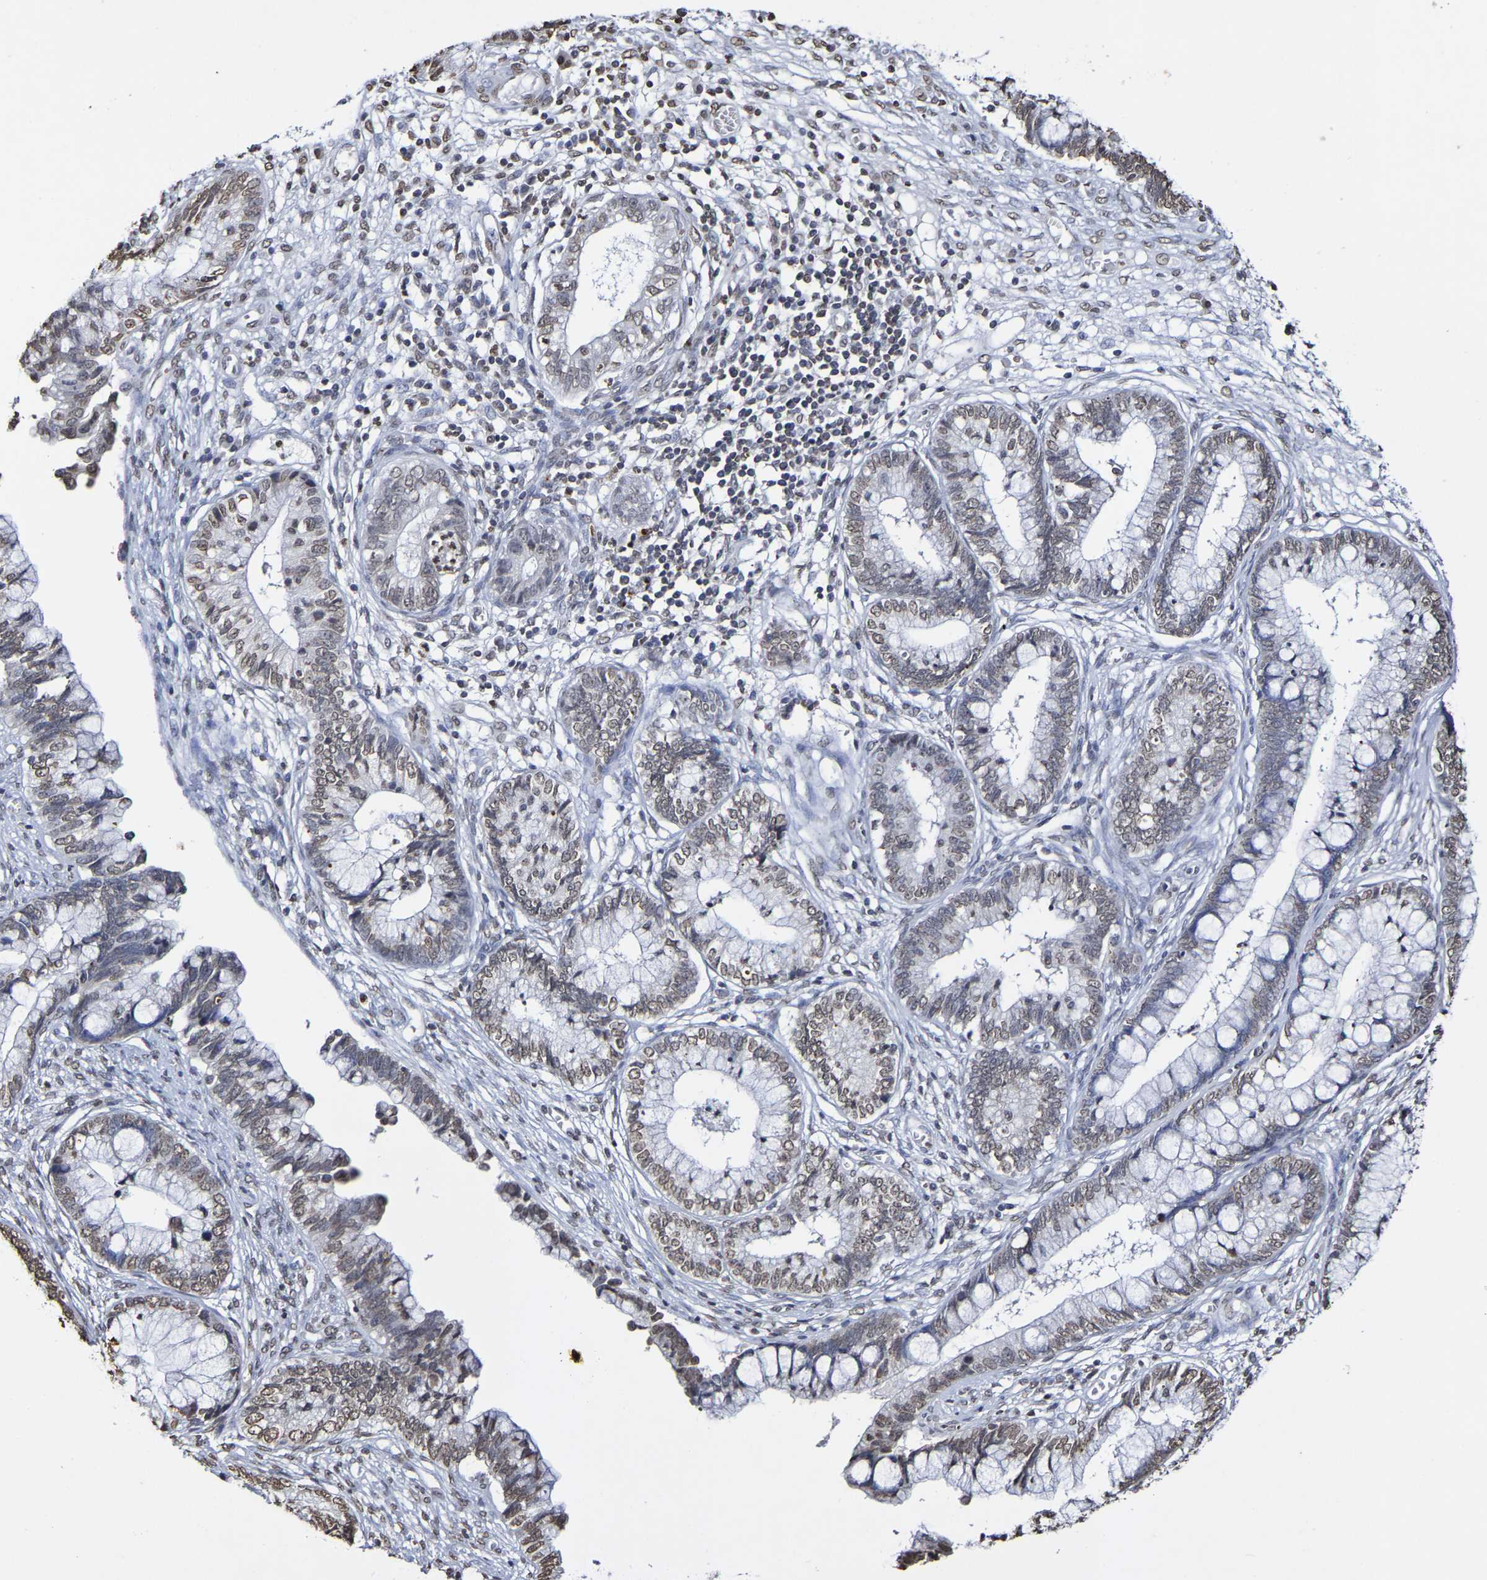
{"staining": {"intensity": "weak", "quantity": "25%-75%", "location": "nuclear"}, "tissue": "cervical cancer", "cell_type": "Tumor cells", "image_type": "cancer", "snomed": [{"axis": "morphology", "description": "Adenocarcinoma, NOS"}, {"axis": "topography", "description": "Cervix"}], "caption": "Human cervical cancer (adenocarcinoma) stained for a protein (brown) shows weak nuclear positive expression in approximately 25%-75% of tumor cells.", "gene": "ATF4", "patient": {"sex": "female", "age": 44}}